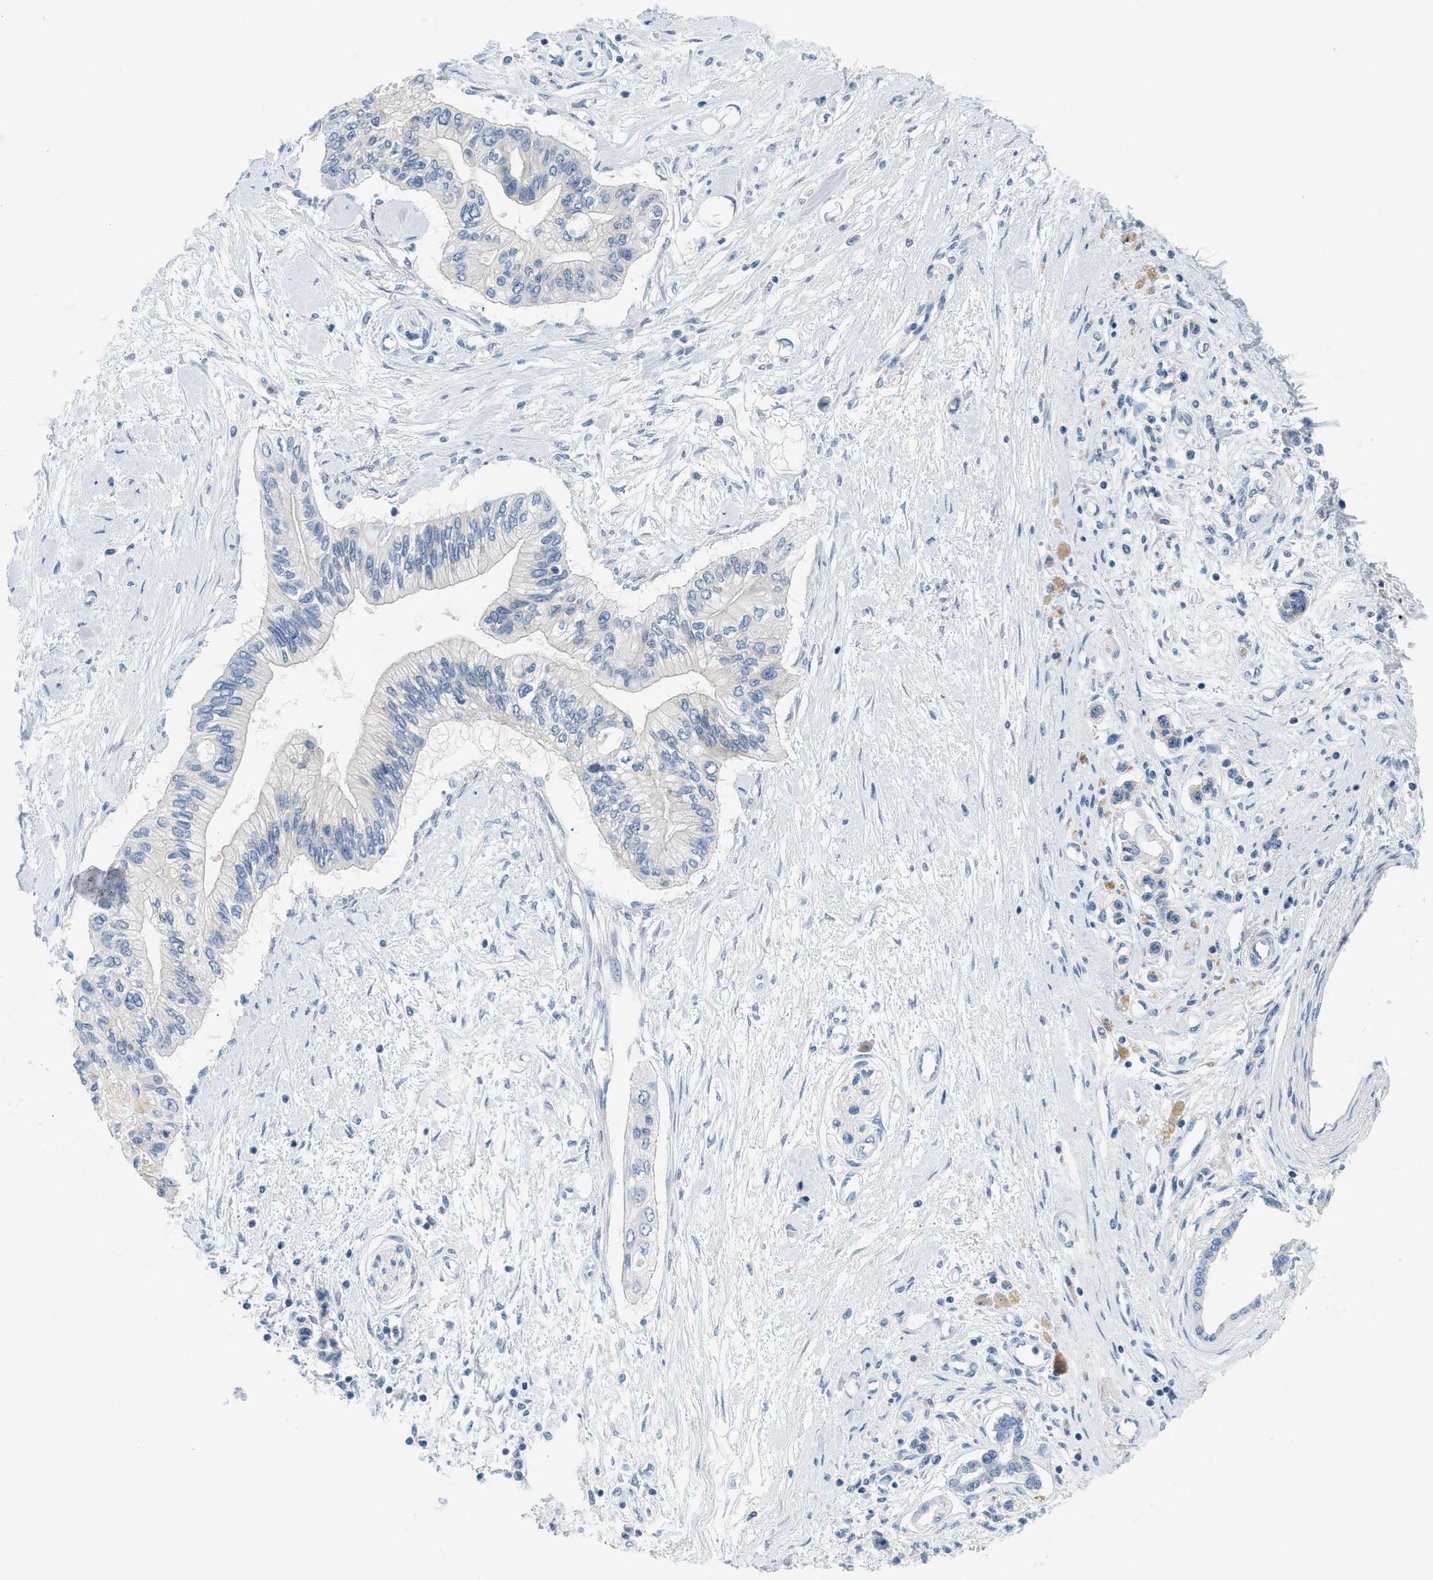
{"staining": {"intensity": "negative", "quantity": "none", "location": "none"}, "tissue": "pancreatic cancer", "cell_type": "Tumor cells", "image_type": "cancer", "snomed": [{"axis": "morphology", "description": "Adenocarcinoma, NOS"}, {"axis": "topography", "description": "Pancreas"}], "caption": "Immunohistochemistry of adenocarcinoma (pancreatic) reveals no expression in tumor cells.", "gene": "SLC35E1", "patient": {"sex": "female", "age": 77}}